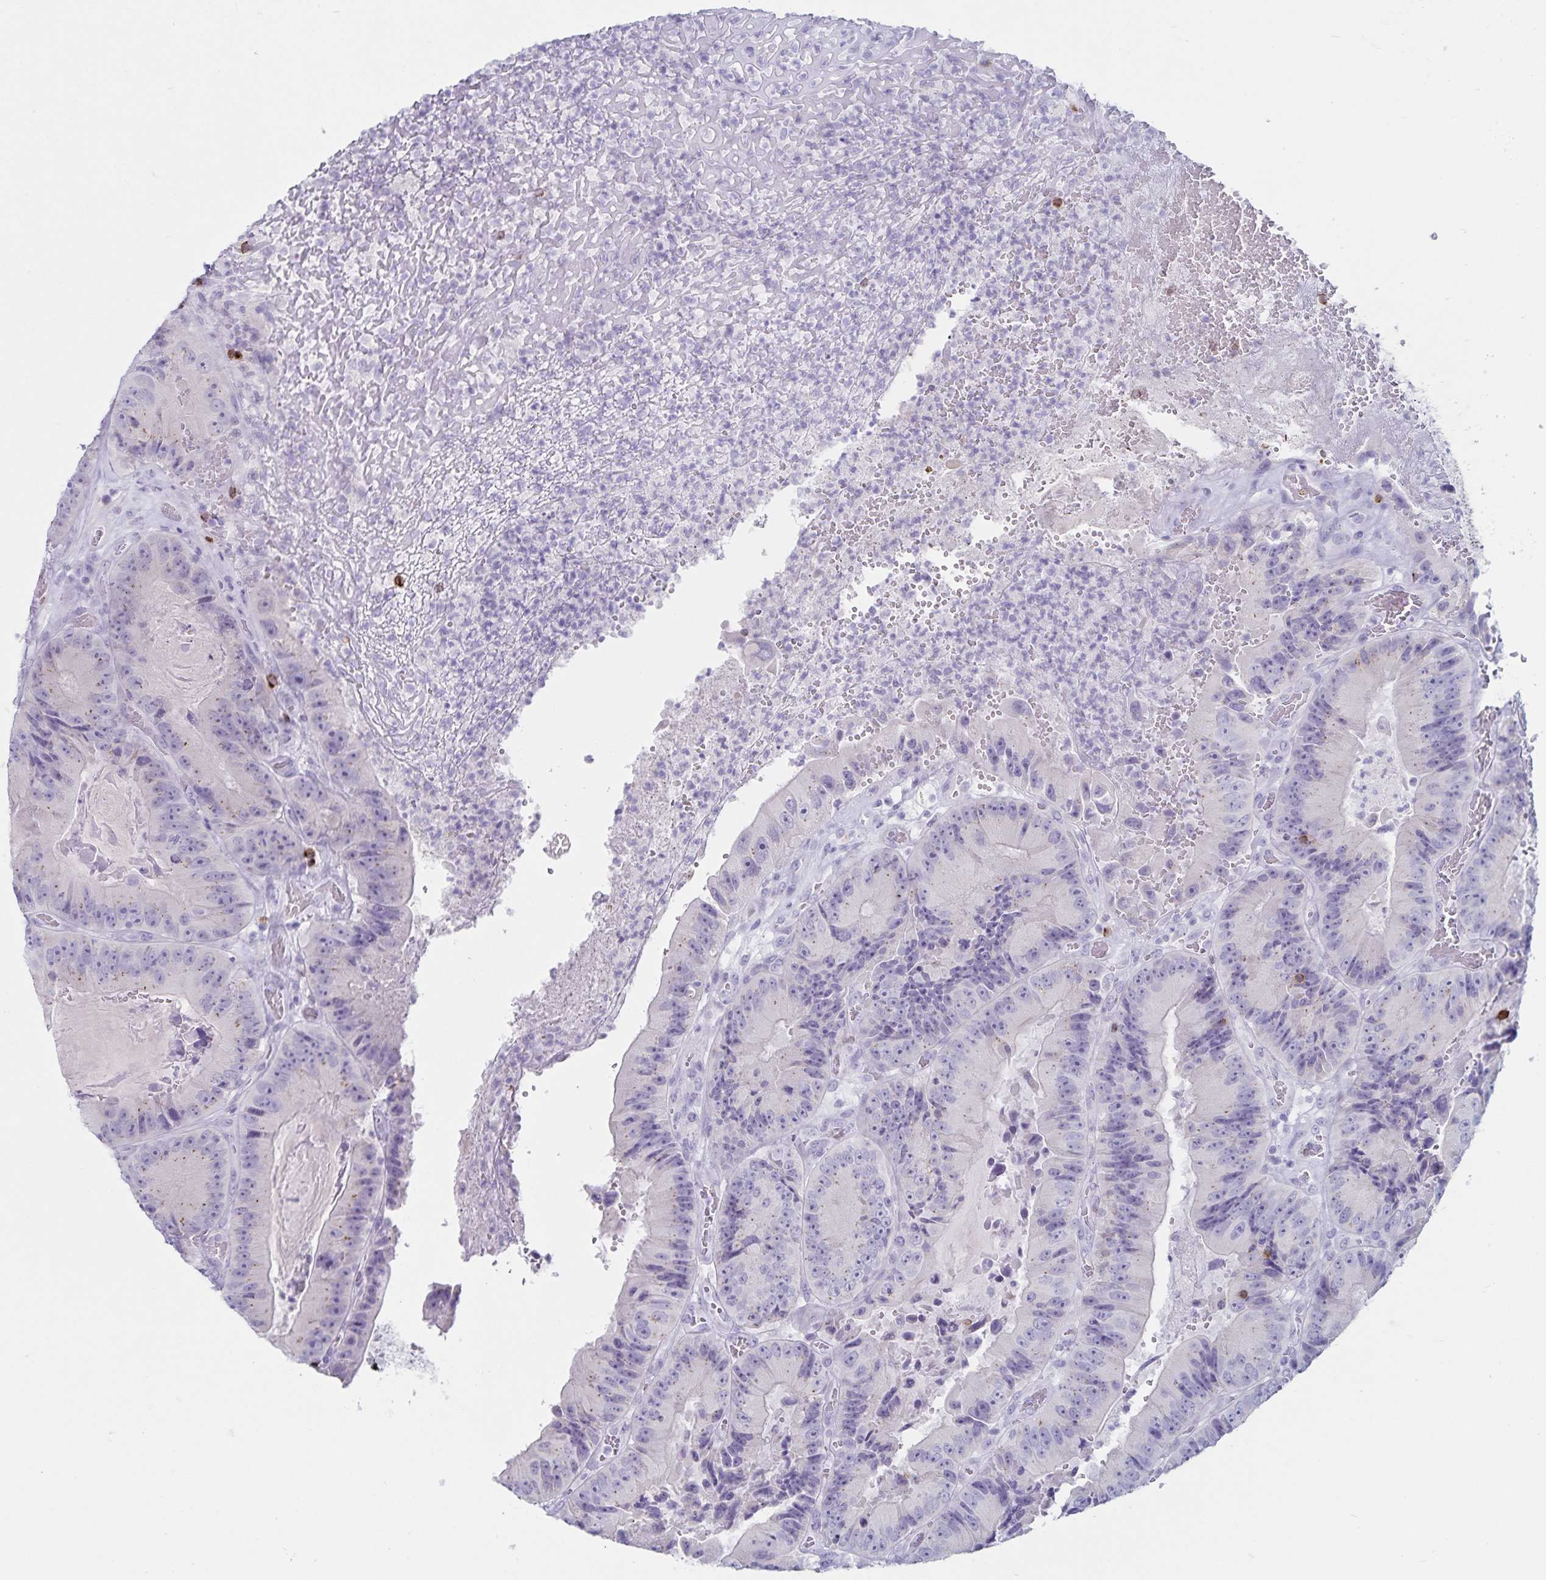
{"staining": {"intensity": "negative", "quantity": "none", "location": "none"}, "tissue": "colorectal cancer", "cell_type": "Tumor cells", "image_type": "cancer", "snomed": [{"axis": "morphology", "description": "Adenocarcinoma, NOS"}, {"axis": "topography", "description": "Colon"}], "caption": "Tumor cells are negative for protein expression in human colorectal cancer.", "gene": "GNLY", "patient": {"sex": "female", "age": 86}}